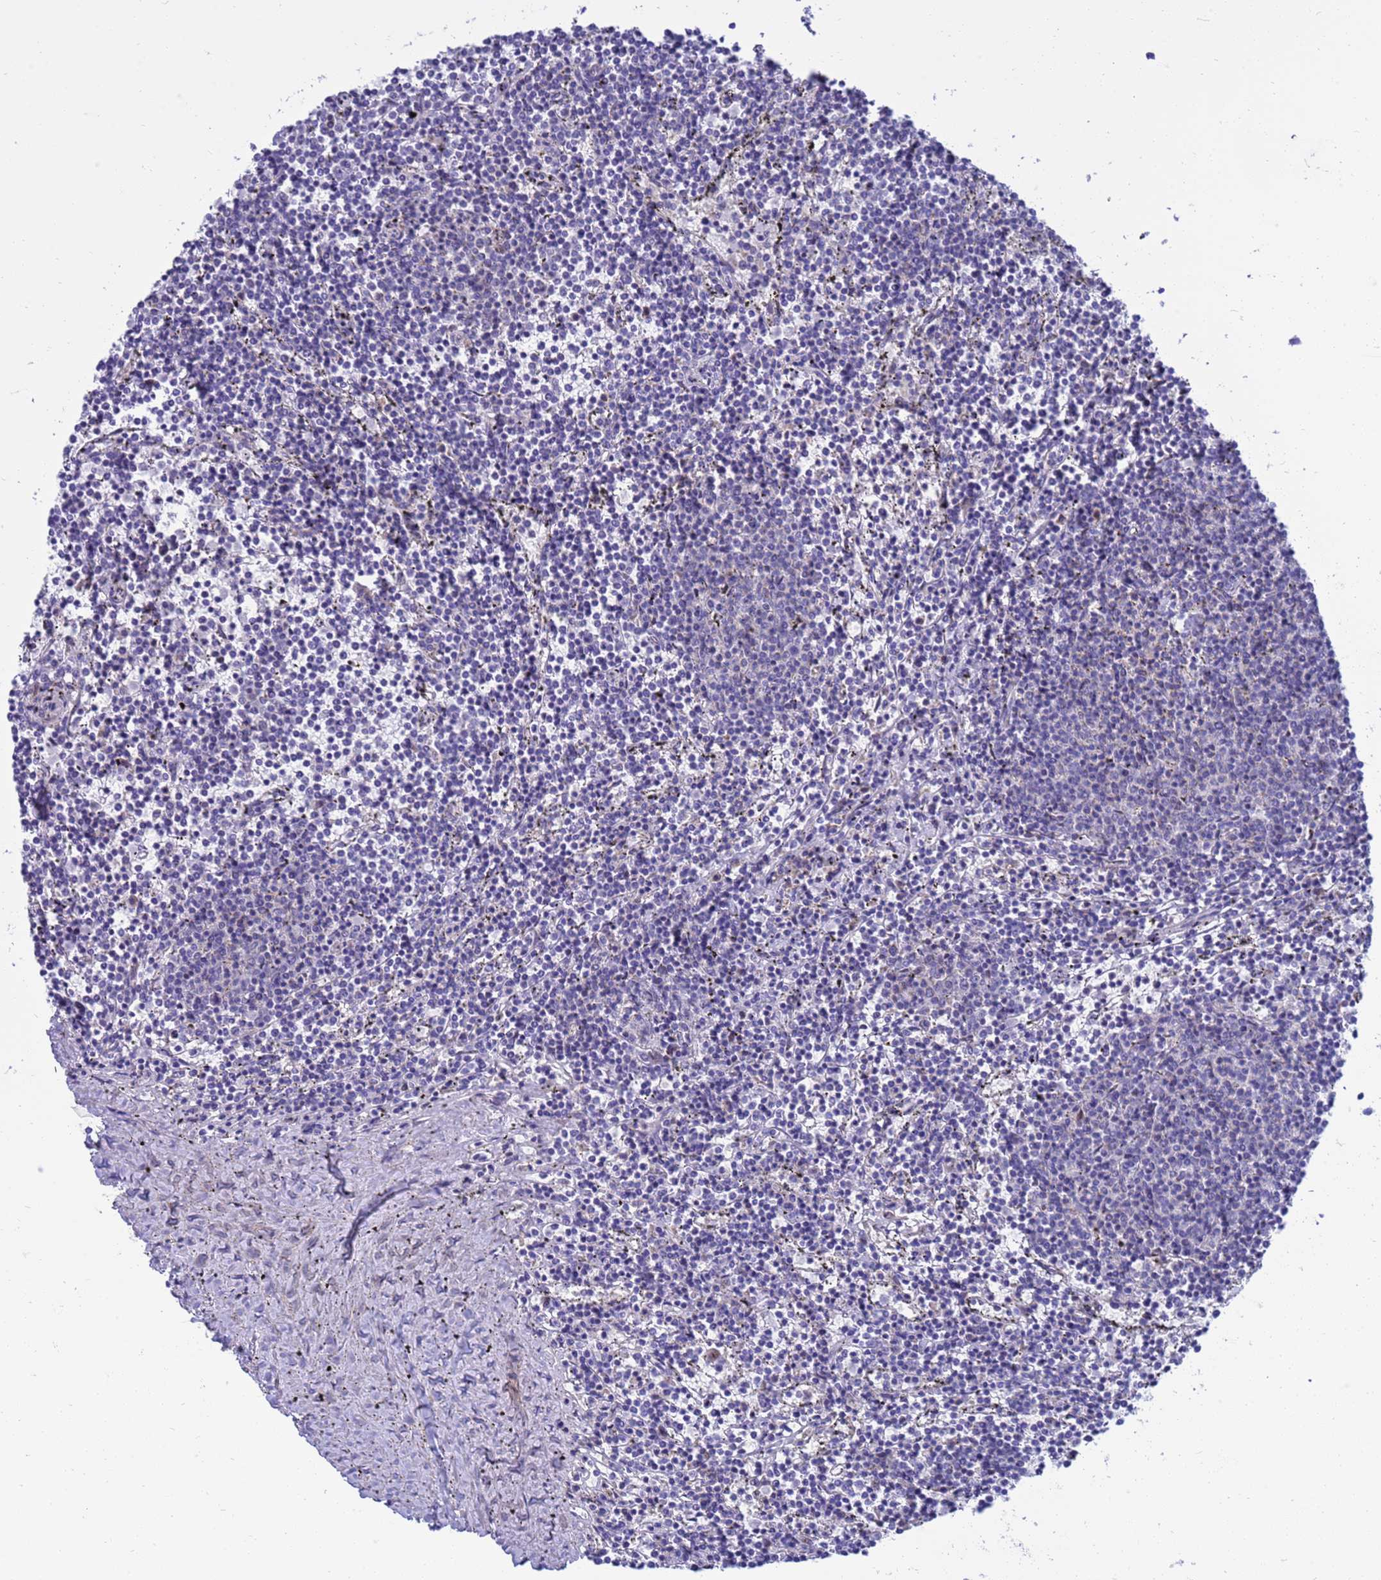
{"staining": {"intensity": "negative", "quantity": "none", "location": "none"}, "tissue": "lymphoma", "cell_type": "Tumor cells", "image_type": "cancer", "snomed": [{"axis": "morphology", "description": "Malignant lymphoma, non-Hodgkin's type, Low grade"}, {"axis": "topography", "description": "Spleen"}], "caption": "Immunohistochemistry (IHC) micrograph of neoplastic tissue: human low-grade malignant lymphoma, non-Hodgkin's type stained with DAB (3,3'-diaminobenzidine) reveals no significant protein expression in tumor cells.", "gene": "LRATD1", "patient": {"sex": "female", "age": 50}}